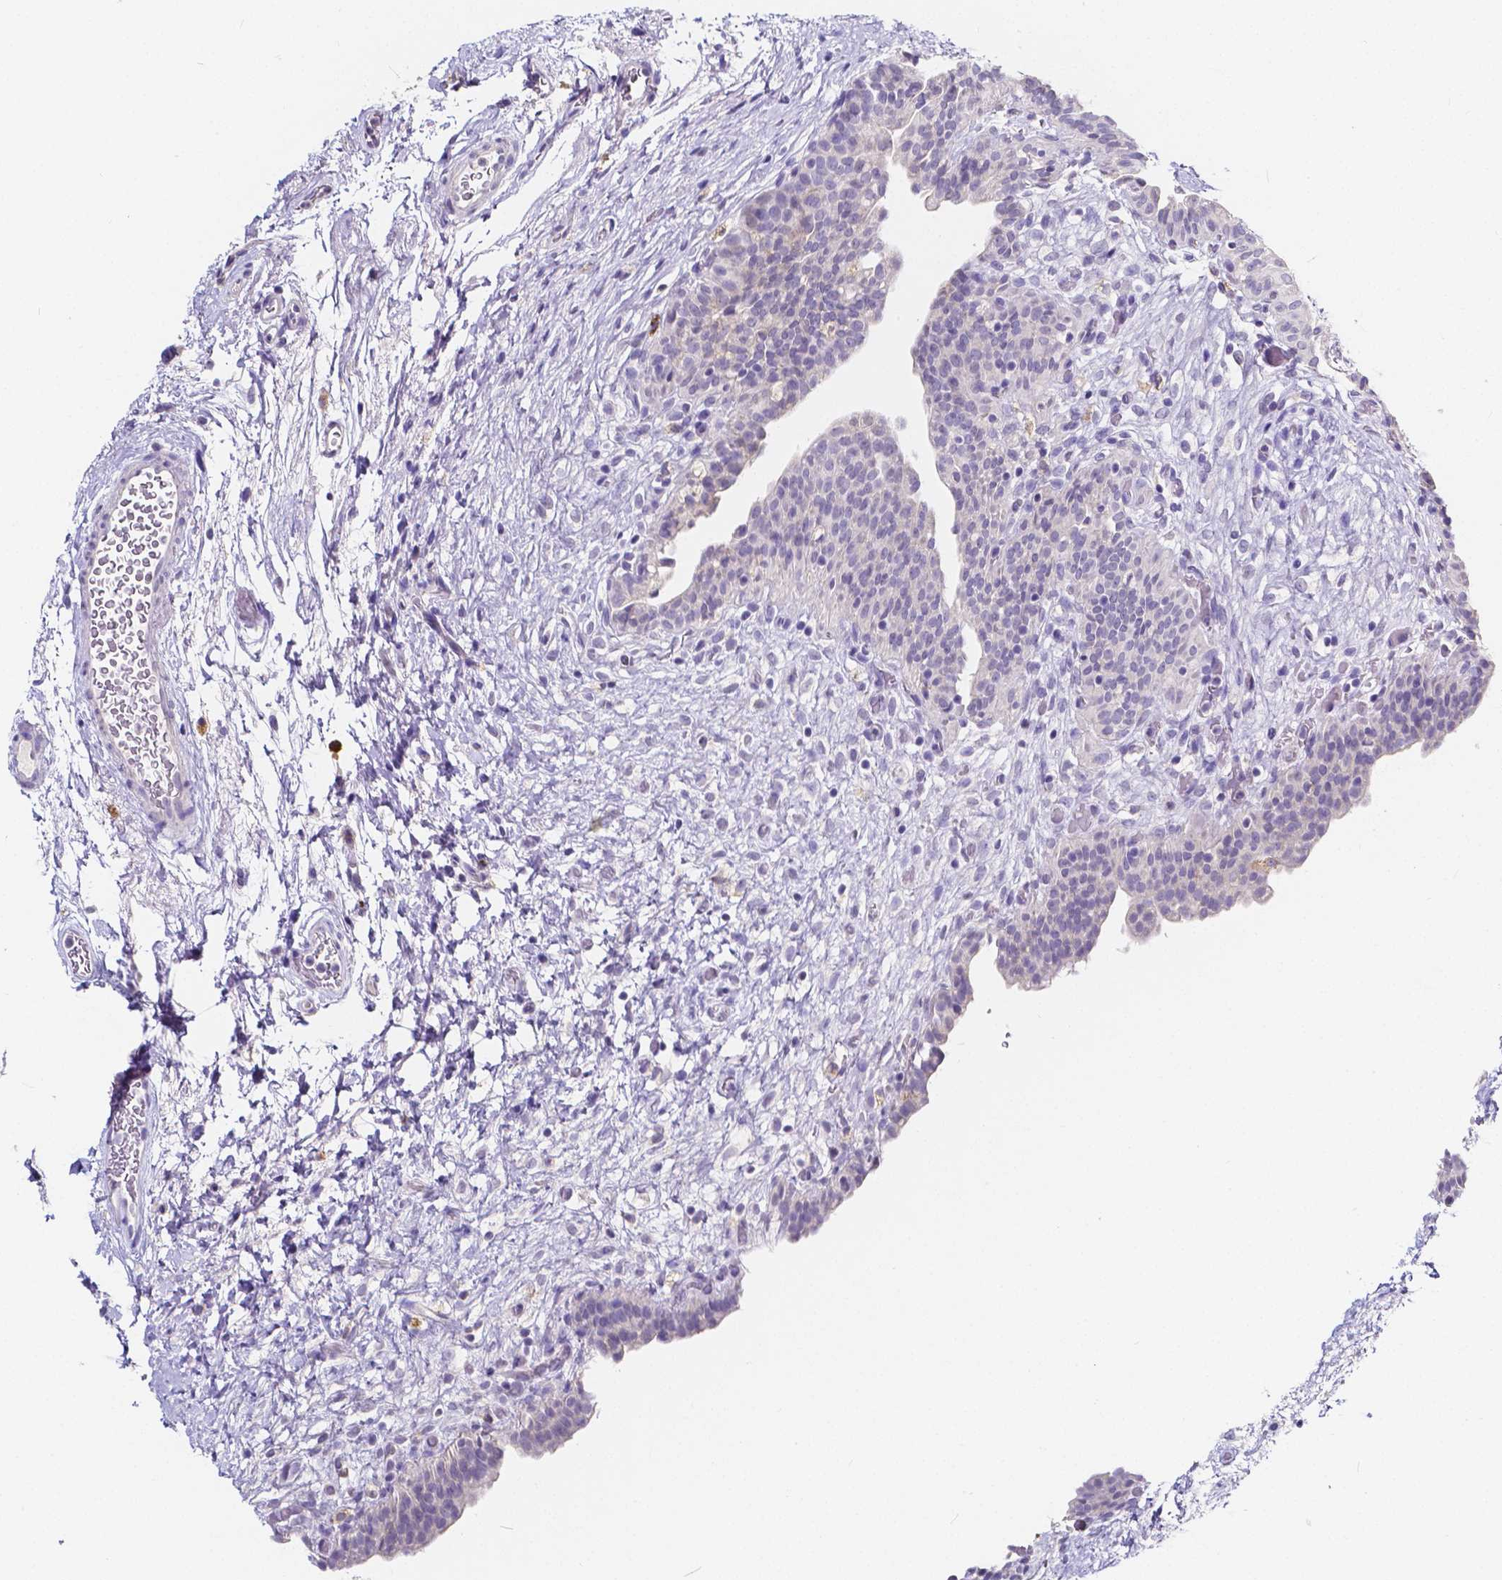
{"staining": {"intensity": "negative", "quantity": "none", "location": "none"}, "tissue": "urinary bladder", "cell_type": "Urothelial cells", "image_type": "normal", "snomed": [{"axis": "morphology", "description": "Normal tissue, NOS"}, {"axis": "topography", "description": "Urinary bladder"}], "caption": "Human urinary bladder stained for a protein using immunohistochemistry (IHC) shows no expression in urothelial cells.", "gene": "ACP5", "patient": {"sex": "male", "age": 69}}